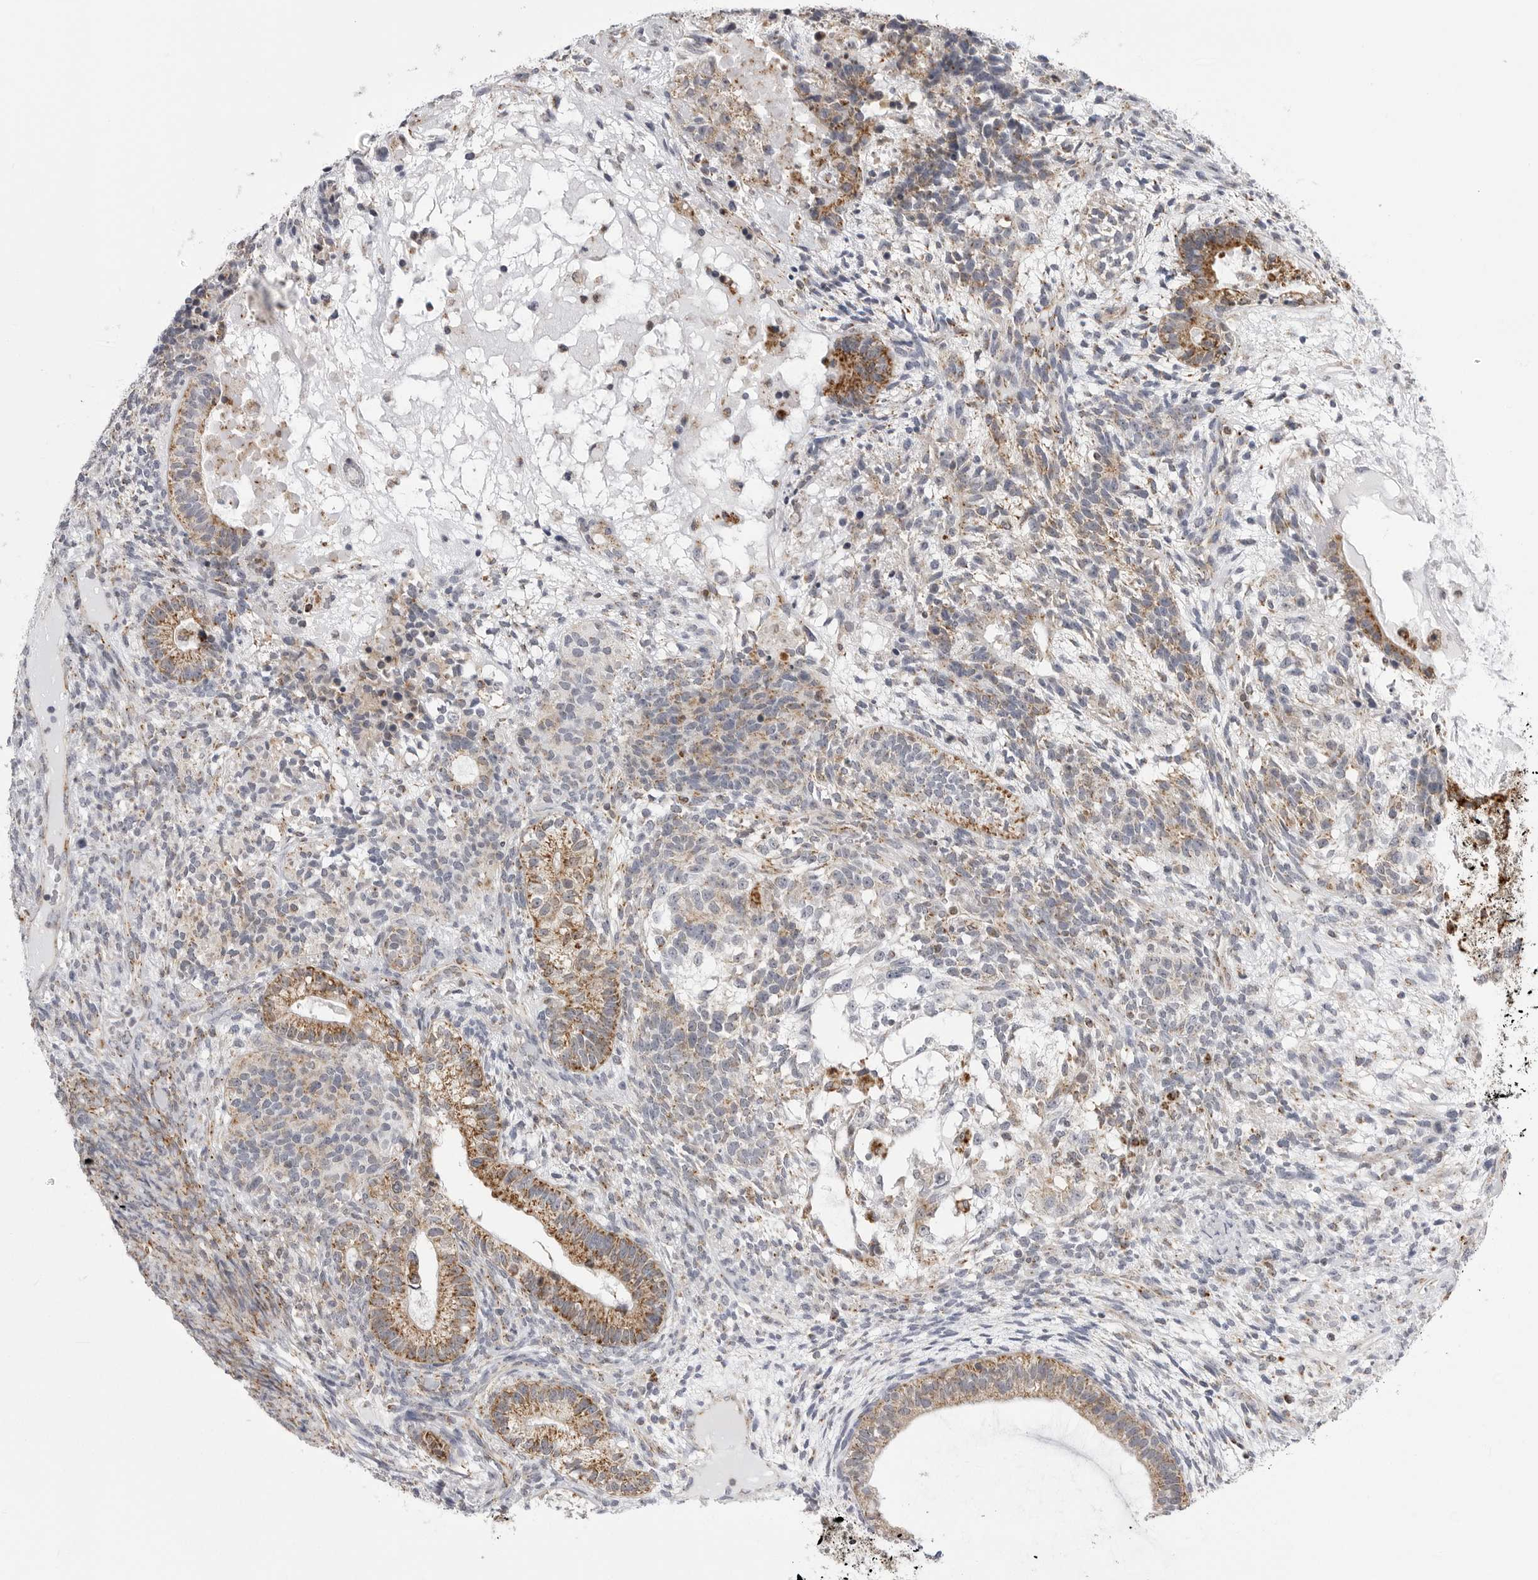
{"staining": {"intensity": "moderate", "quantity": "25%-75%", "location": "cytoplasmic/membranous"}, "tissue": "testis cancer", "cell_type": "Tumor cells", "image_type": "cancer", "snomed": [{"axis": "morphology", "description": "Seminoma, NOS"}, {"axis": "morphology", "description": "Carcinoma, Embryonal, NOS"}, {"axis": "topography", "description": "Testis"}], "caption": "Immunohistochemical staining of embryonal carcinoma (testis) displays medium levels of moderate cytoplasmic/membranous protein expression in approximately 25%-75% of tumor cells.", "gene": "FH", "patient": {"sex": "male", "age": 28}}